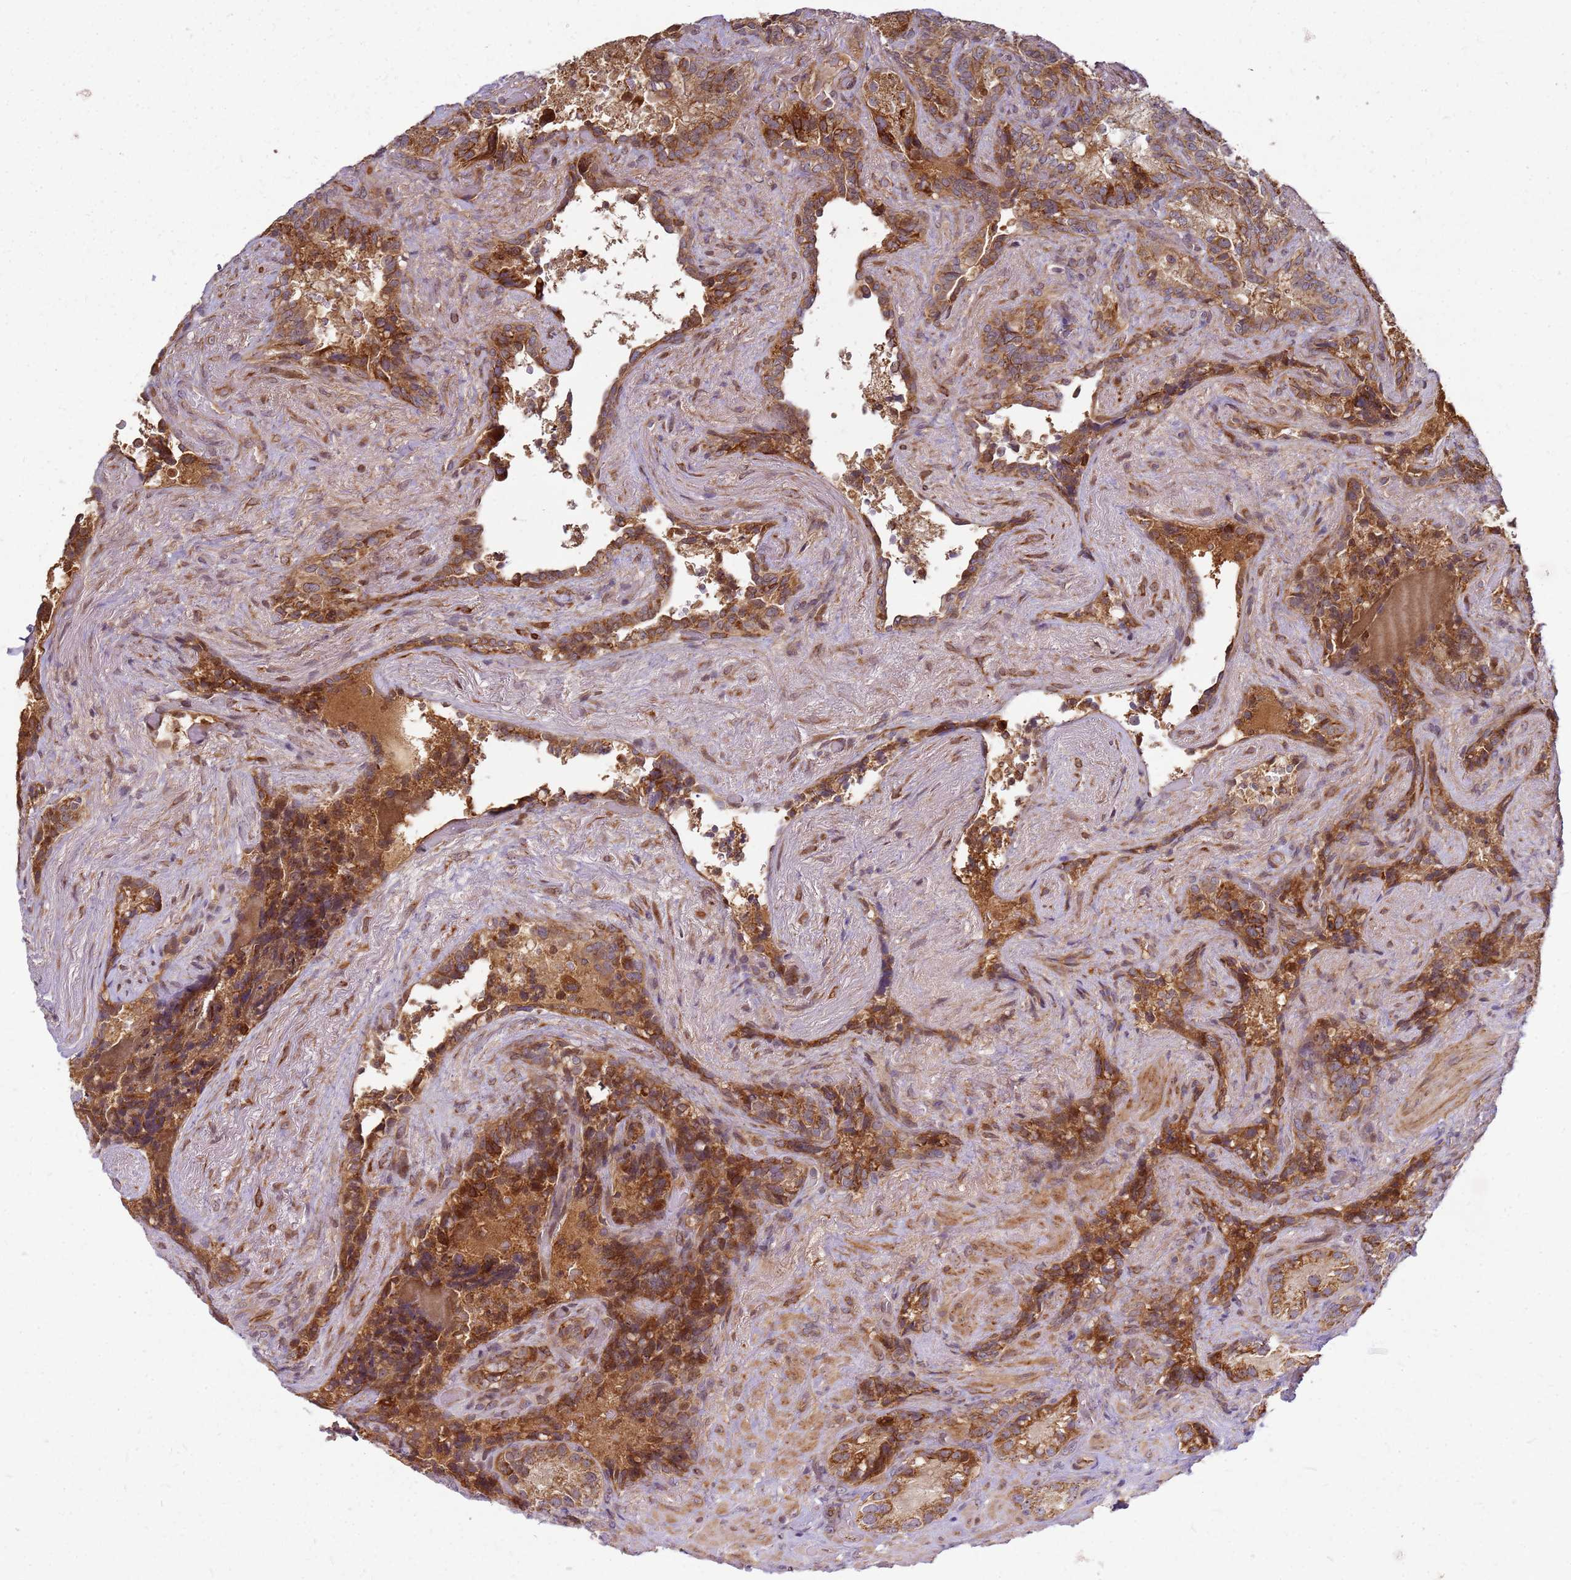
{"staining": {"intensity": "moderate", "quantity": ">75%", "location": "cytoplasmic/membranous"}, "tissue": "seminal vesicle", "cell_type": "Glandular cells", "image_type": "normal", "snomed": [{"axis": "morphology", "description": "Normal tissue, NOS"}, {"axis": "topography", "description": "Seminal veicle"}], "caption": "High-power microscopy captured an immunohistochemistry photomicrograph of benign seminal vesicle, revealing moderate cytoplasmic/membranous expression in about >75% of glandular cells. (IHC, brightfield microscopy, high magnification).", "gene": "CCDC159", "patient": {"sex": "male", "age": 62}}